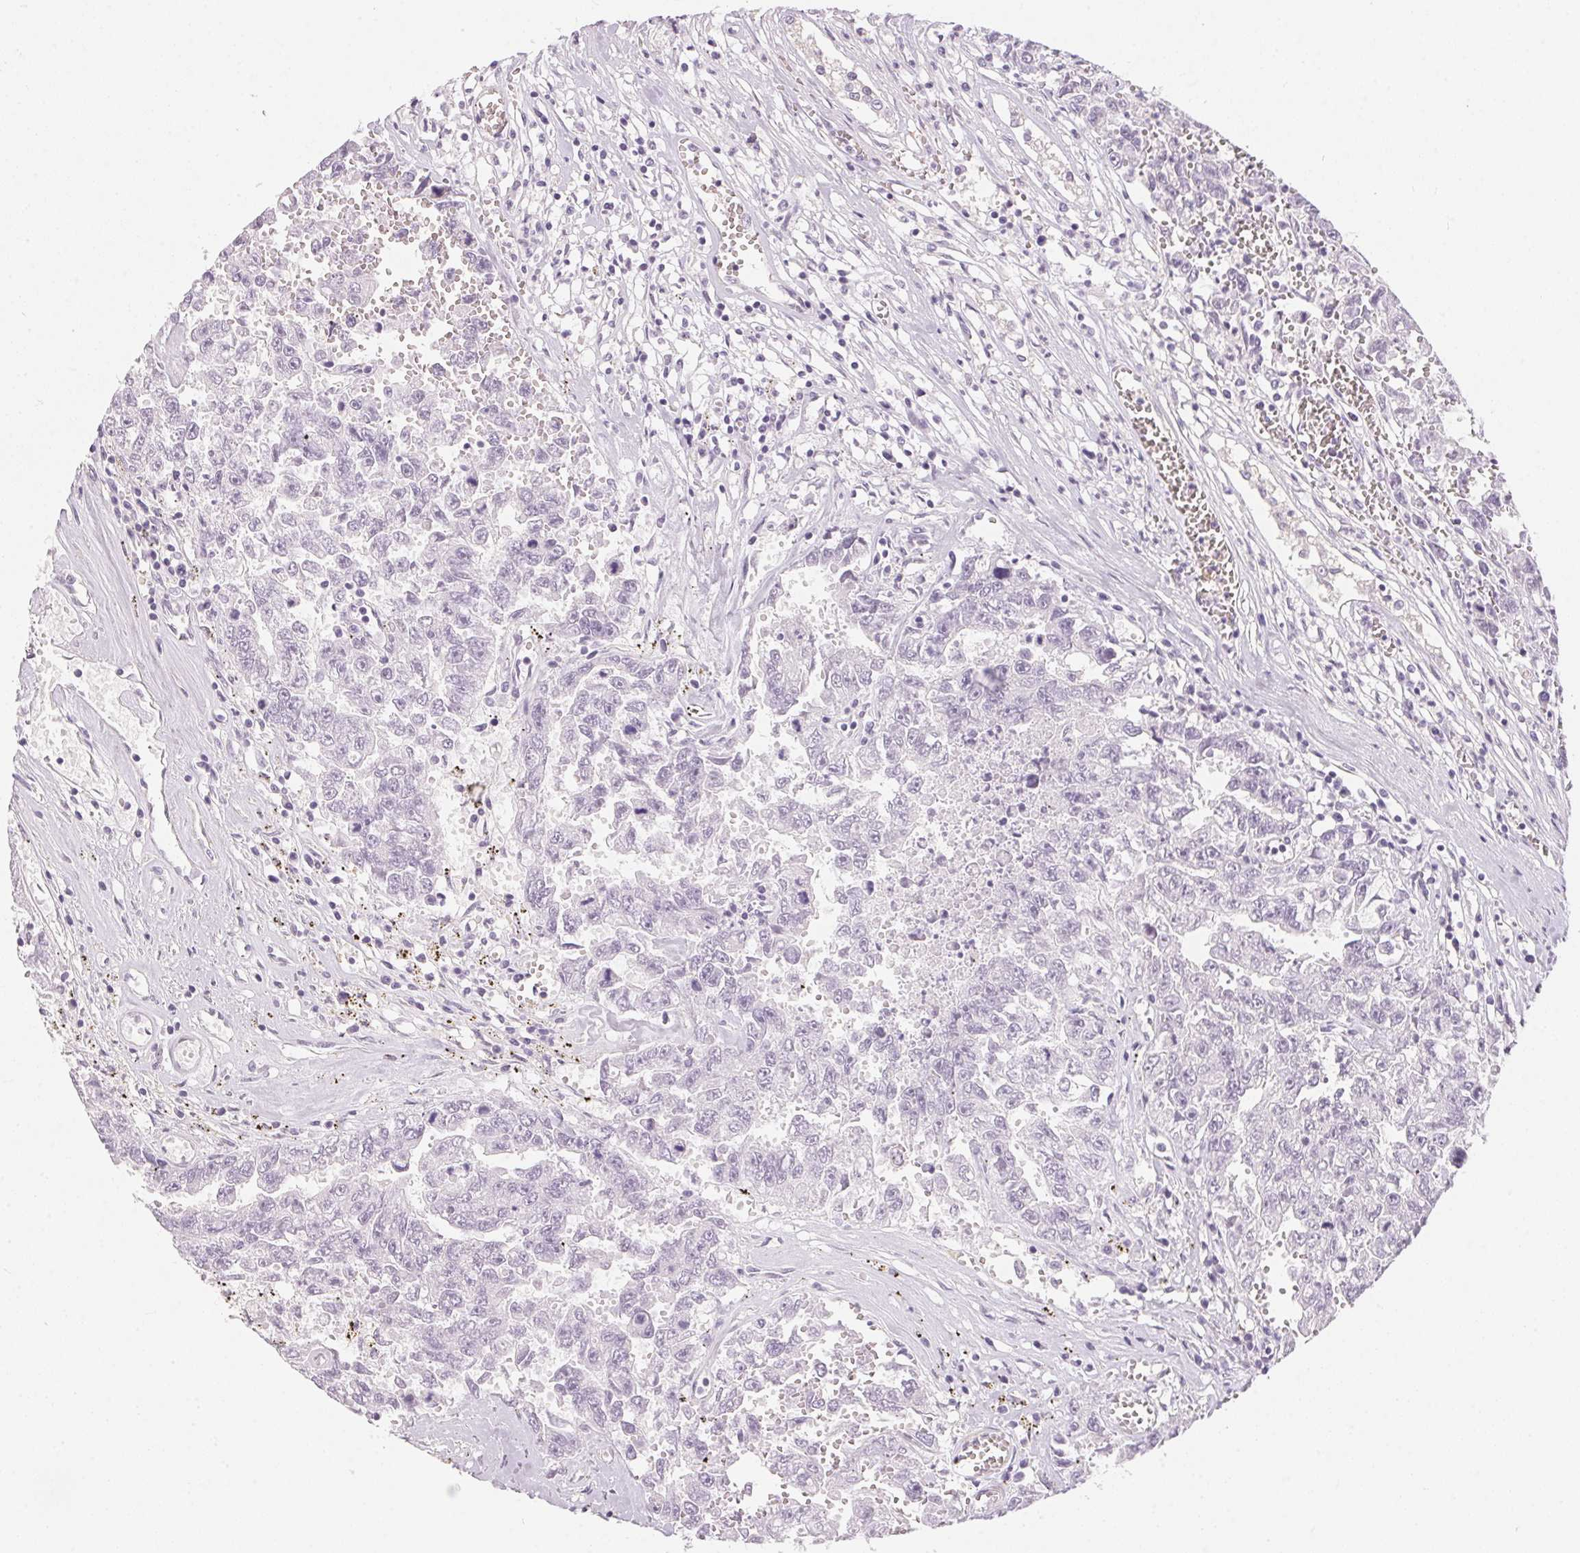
{"staining": {"intensity": "negative", "quantity": "none", "location": "none"}, "tissue": "testis cancer", "cell_type": "Tumor cells", "image_type": "cancer", "snomed": [{"axis": "morphology", "description": "Carcinoma, Embryonal, NOS"}, {"axis": "topography", "description": "Testis"}], "caption": "This is an immunohistochemistry micrograph of human testis cancer. There is no staining in tumor cells.", "gene": "GDAP1L1", "patient": {"sex": "male", "age": 36}}